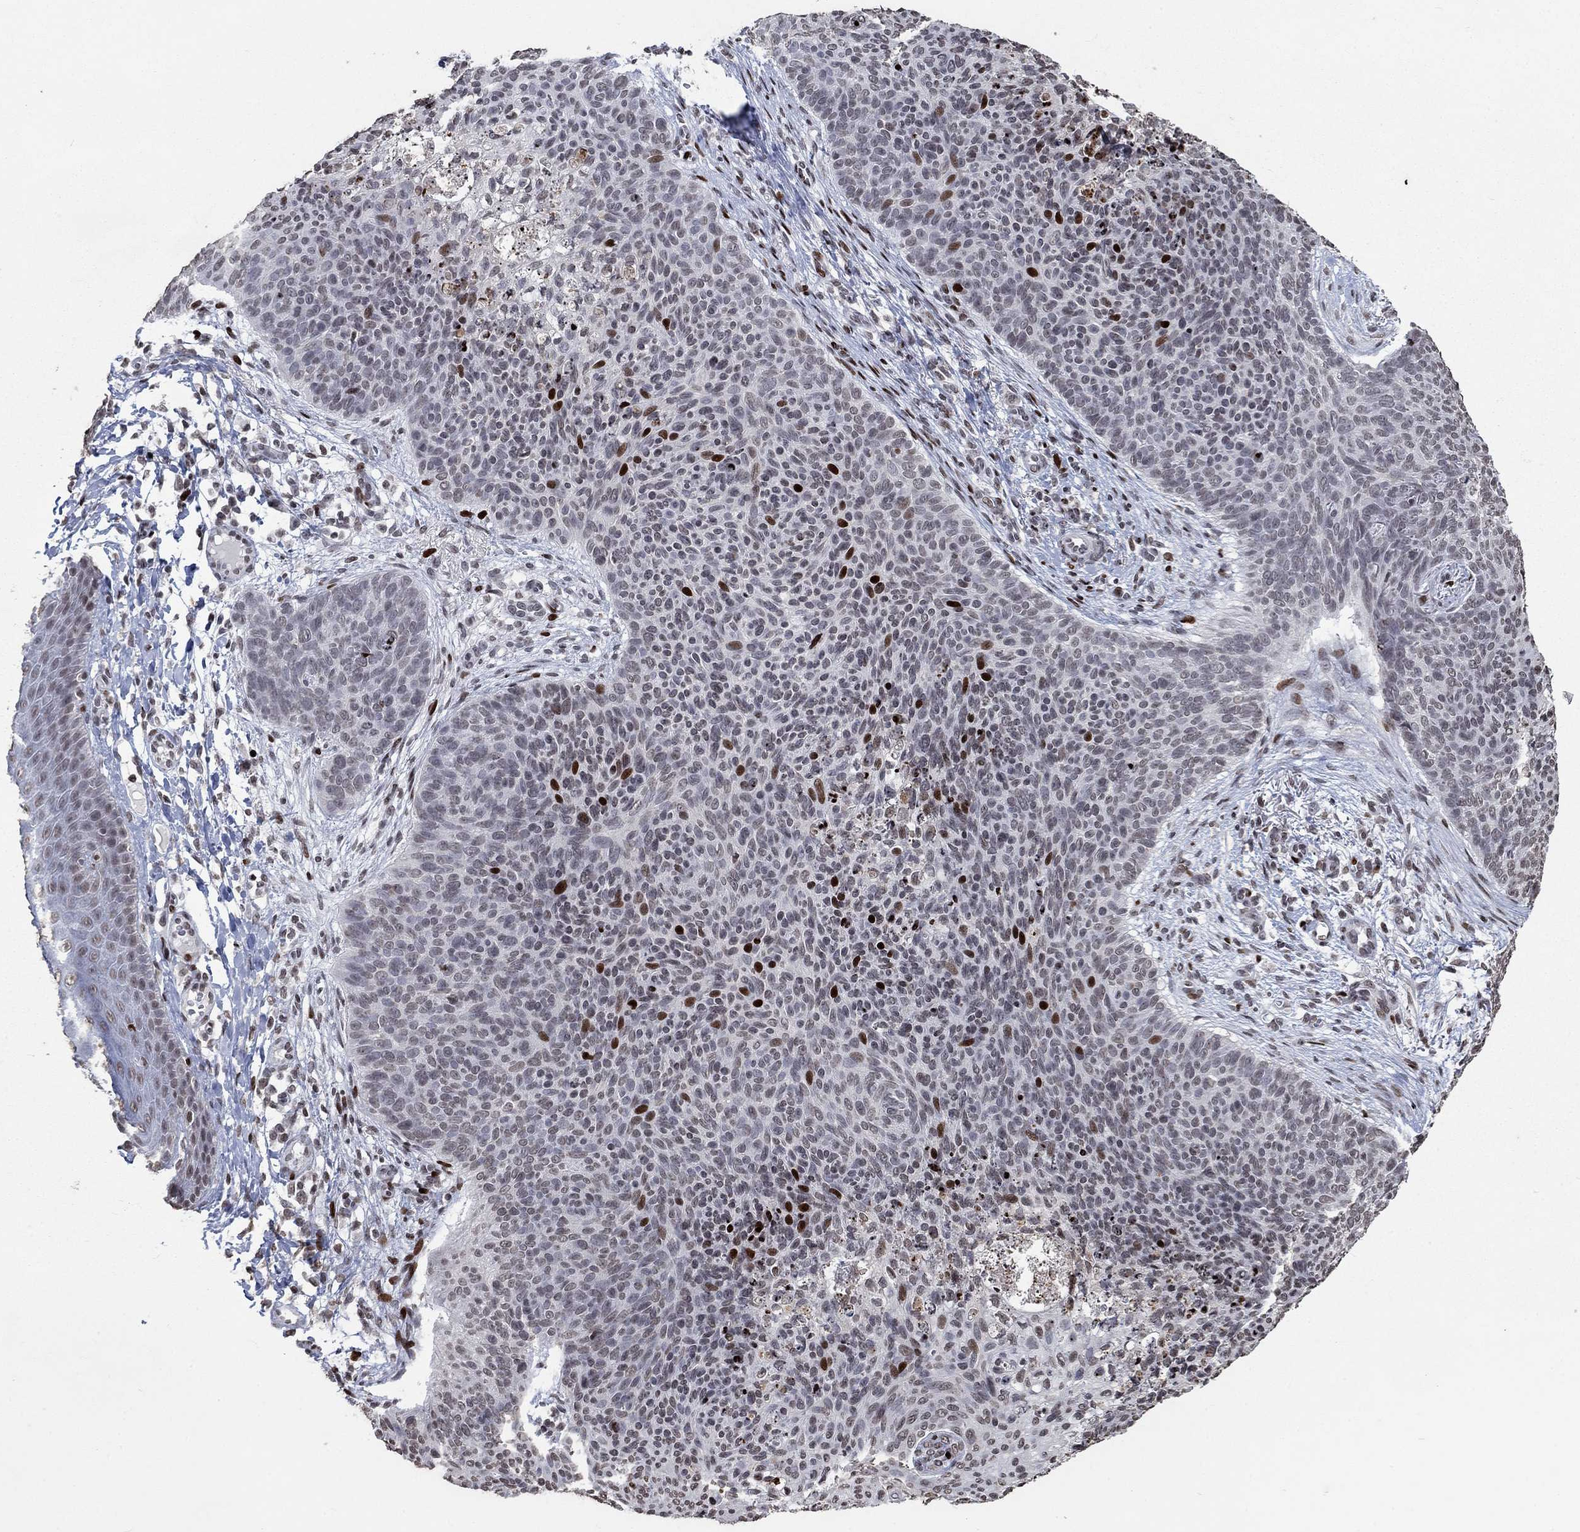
{"staining": {"intensity": "negative", "quantity": "none", "location": "none"}, "tissue": "skin cancer", "cell_type": "Tumor cells", "image_type": "cancer", "snomed": [{"axis": "morphology", "description": "Basal cell carcinoma"}, {"axis": "topography", "description": "Skin"}], "caption": "Immunohistochemical staining of human basal cell carcinoma (skin) reveals no significant expression in tumor cells.", "gene": "SRSF3", "patient": {"sex": "male", "age": 64}}